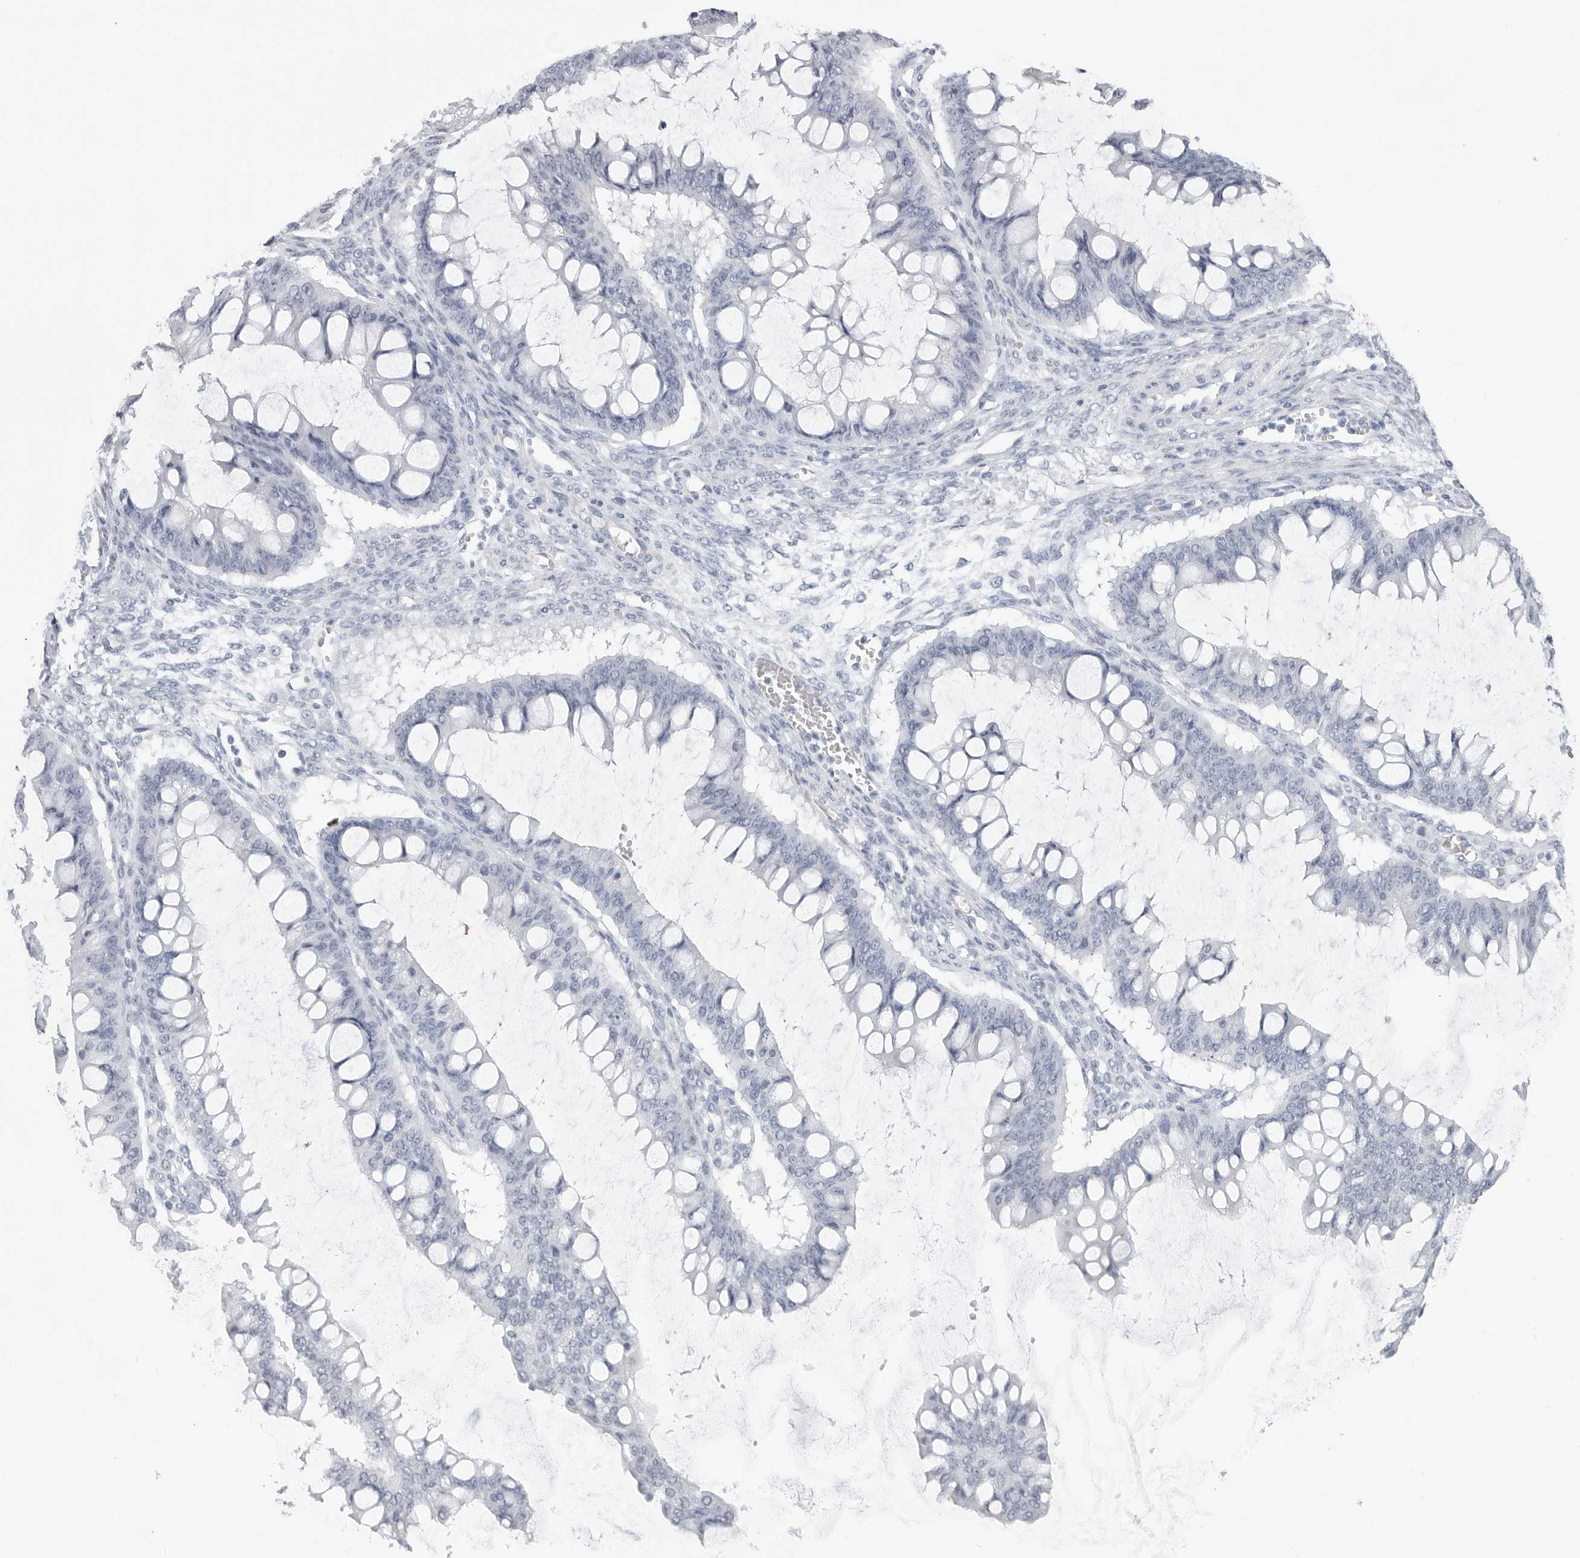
{"staining": {"intensity": "negative", "quantity": "none", "location": "none"}, "tissue": "ovarian cancer", "cell_type": "Tumor cells", "image_type": "cancer", "snomed": [{"axis": "morphology", "description": "Cystadenocarcinoma, mucinous, NOS"}, {"axis": "topography", "description": "Ovary"}], "caption": "Immunohistochemistry (IHC) photomicrograph of human mucinous cystadenocarcinoma (ovarian) stained for a protein (brown), which shows no expression in tumor cells.", "gene": "CSH1", "patient": {"sex": "female", "age": 73}}